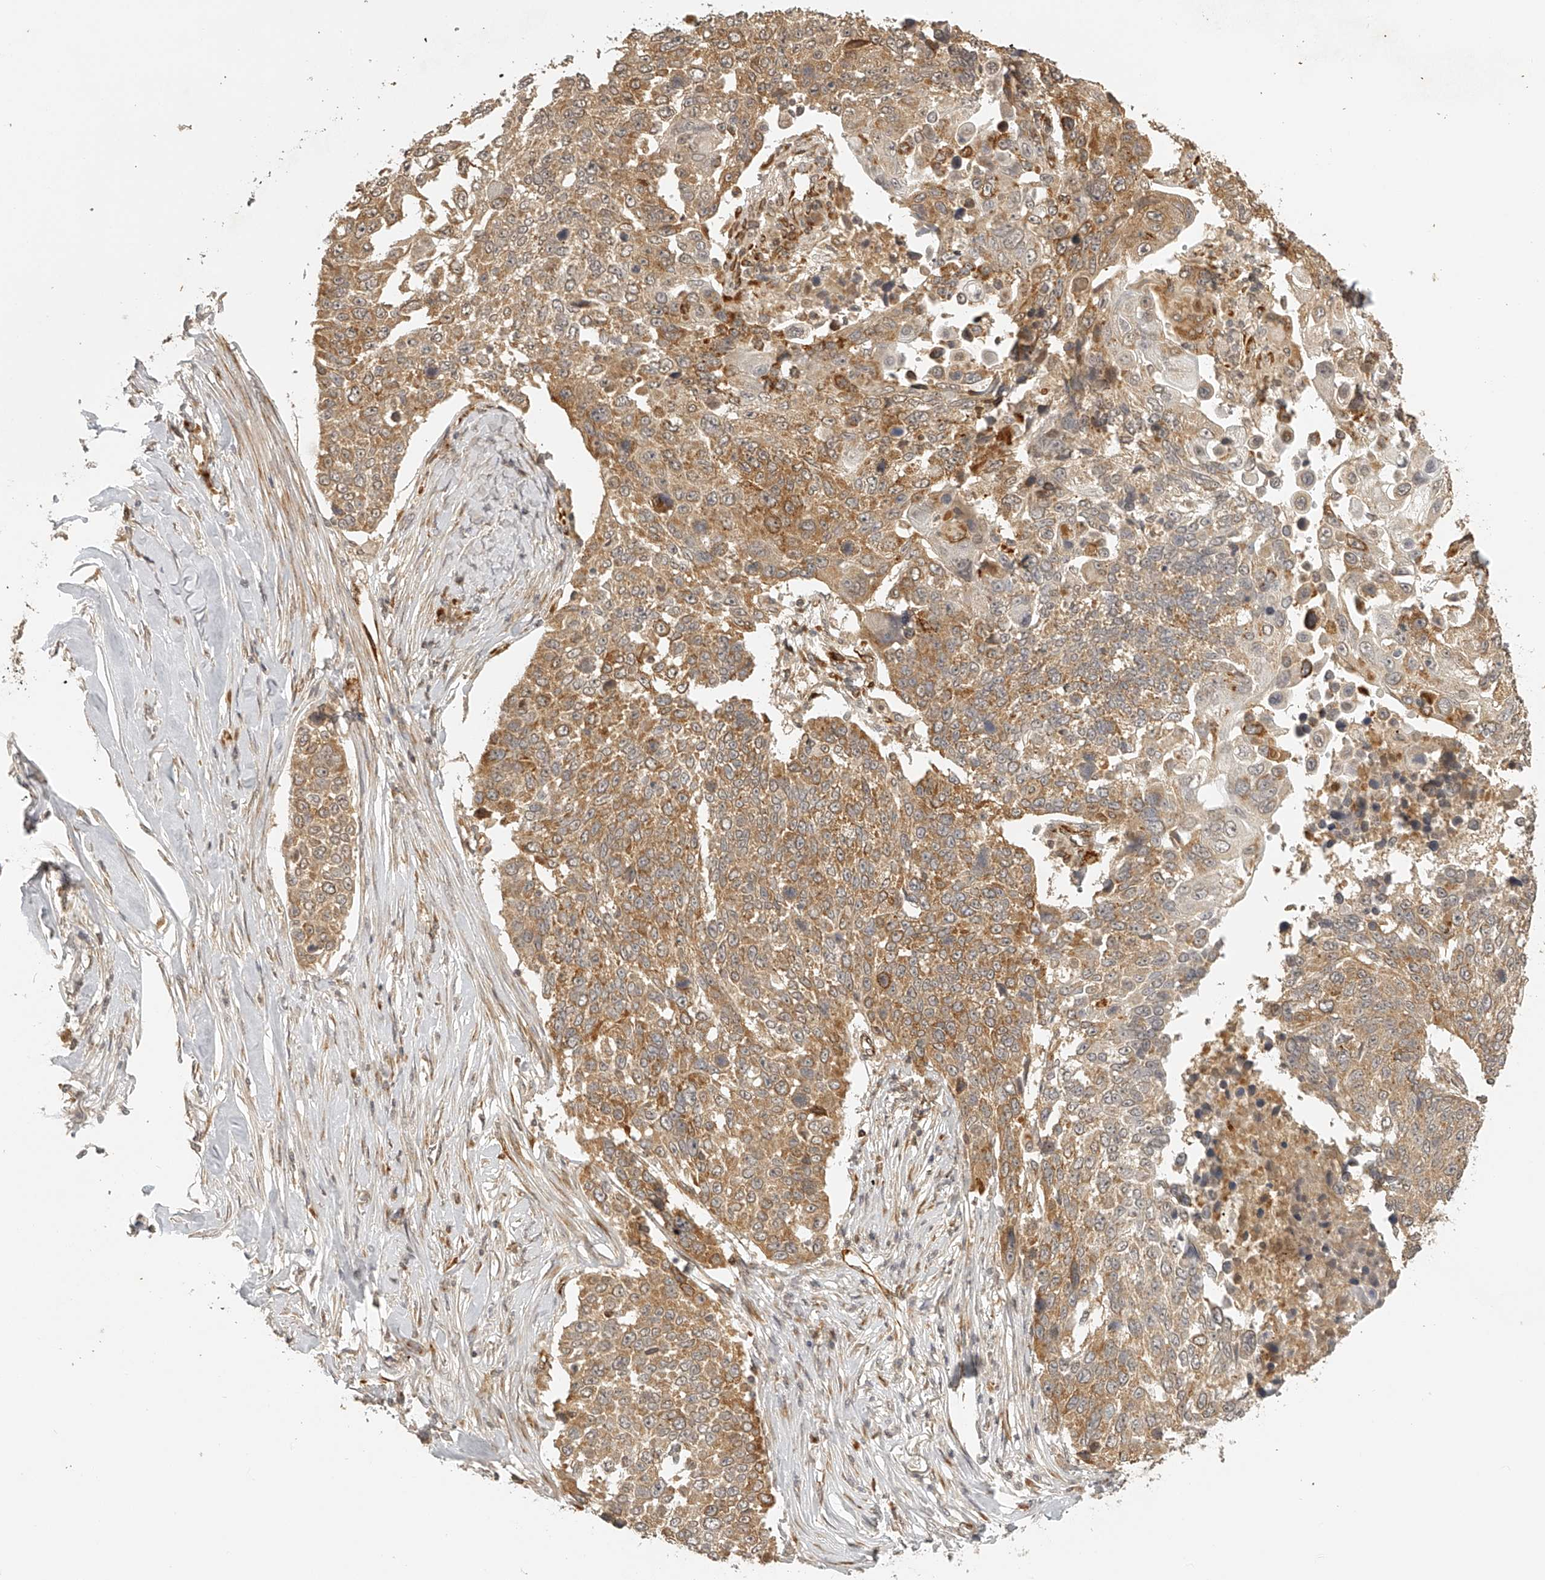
{"staining": {"intensity": "moderate", "quantity": ">75%", "location": "cytoplasmic/membranous"}, "tissue": "lung cancer", "cell_type": "Tumor cells", "image_type": "cancer", "snomed": [{"axis": "morphology", "description": "Squamous cell carcinoma, NOS"}, {"axis": "topography", "description": "Lung"}], "caption": "Lung cancer stained for a protein shows moderate cytoplasmic/membranous positivity in tumor cells. The protein is shown in brown color, while the nuclei are stained blue.", "gene": "BCL2L11", "patient": {"sex": "male", "age": 66}}